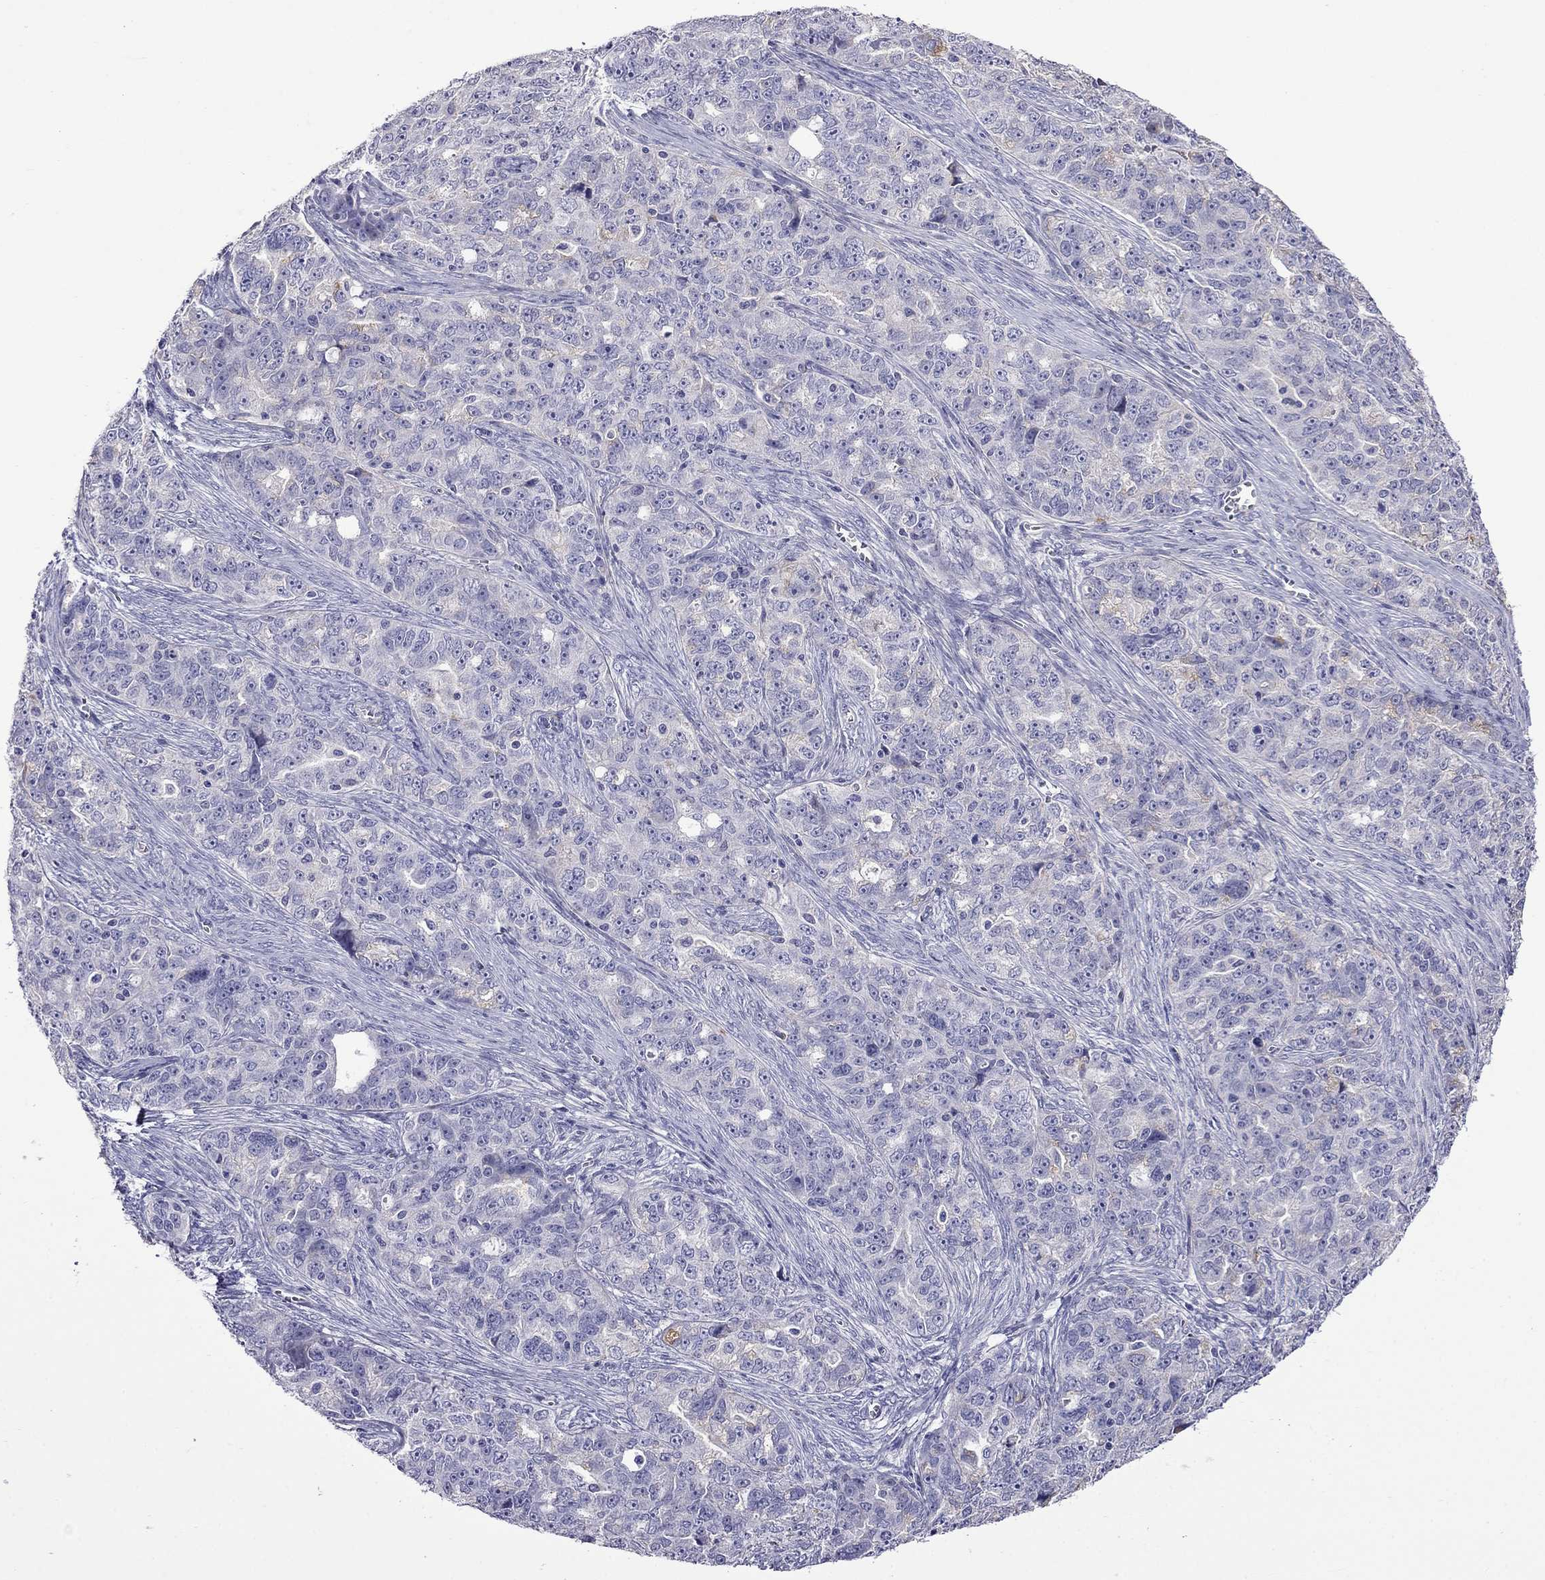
{"staining": {"intensity": "negative", "quantity": "none", "location": "none"}, "tissue": "ovarian cancer", "cell_type": "Tumor cells", "image_type": "cancer", "snomed": [{"axis": "morphology", "description": "Cystadenocarcinoma, serous, NOS"}, {"axis": "topography", "description": "Ovary"}], "caption": "This is an immunohistochemistry micrograph of ovarian serous cystadenocarcinoma. There is no staining in tumor cells.", "gene": "STAR", "patient": {"sex": "female", "age": 51}}